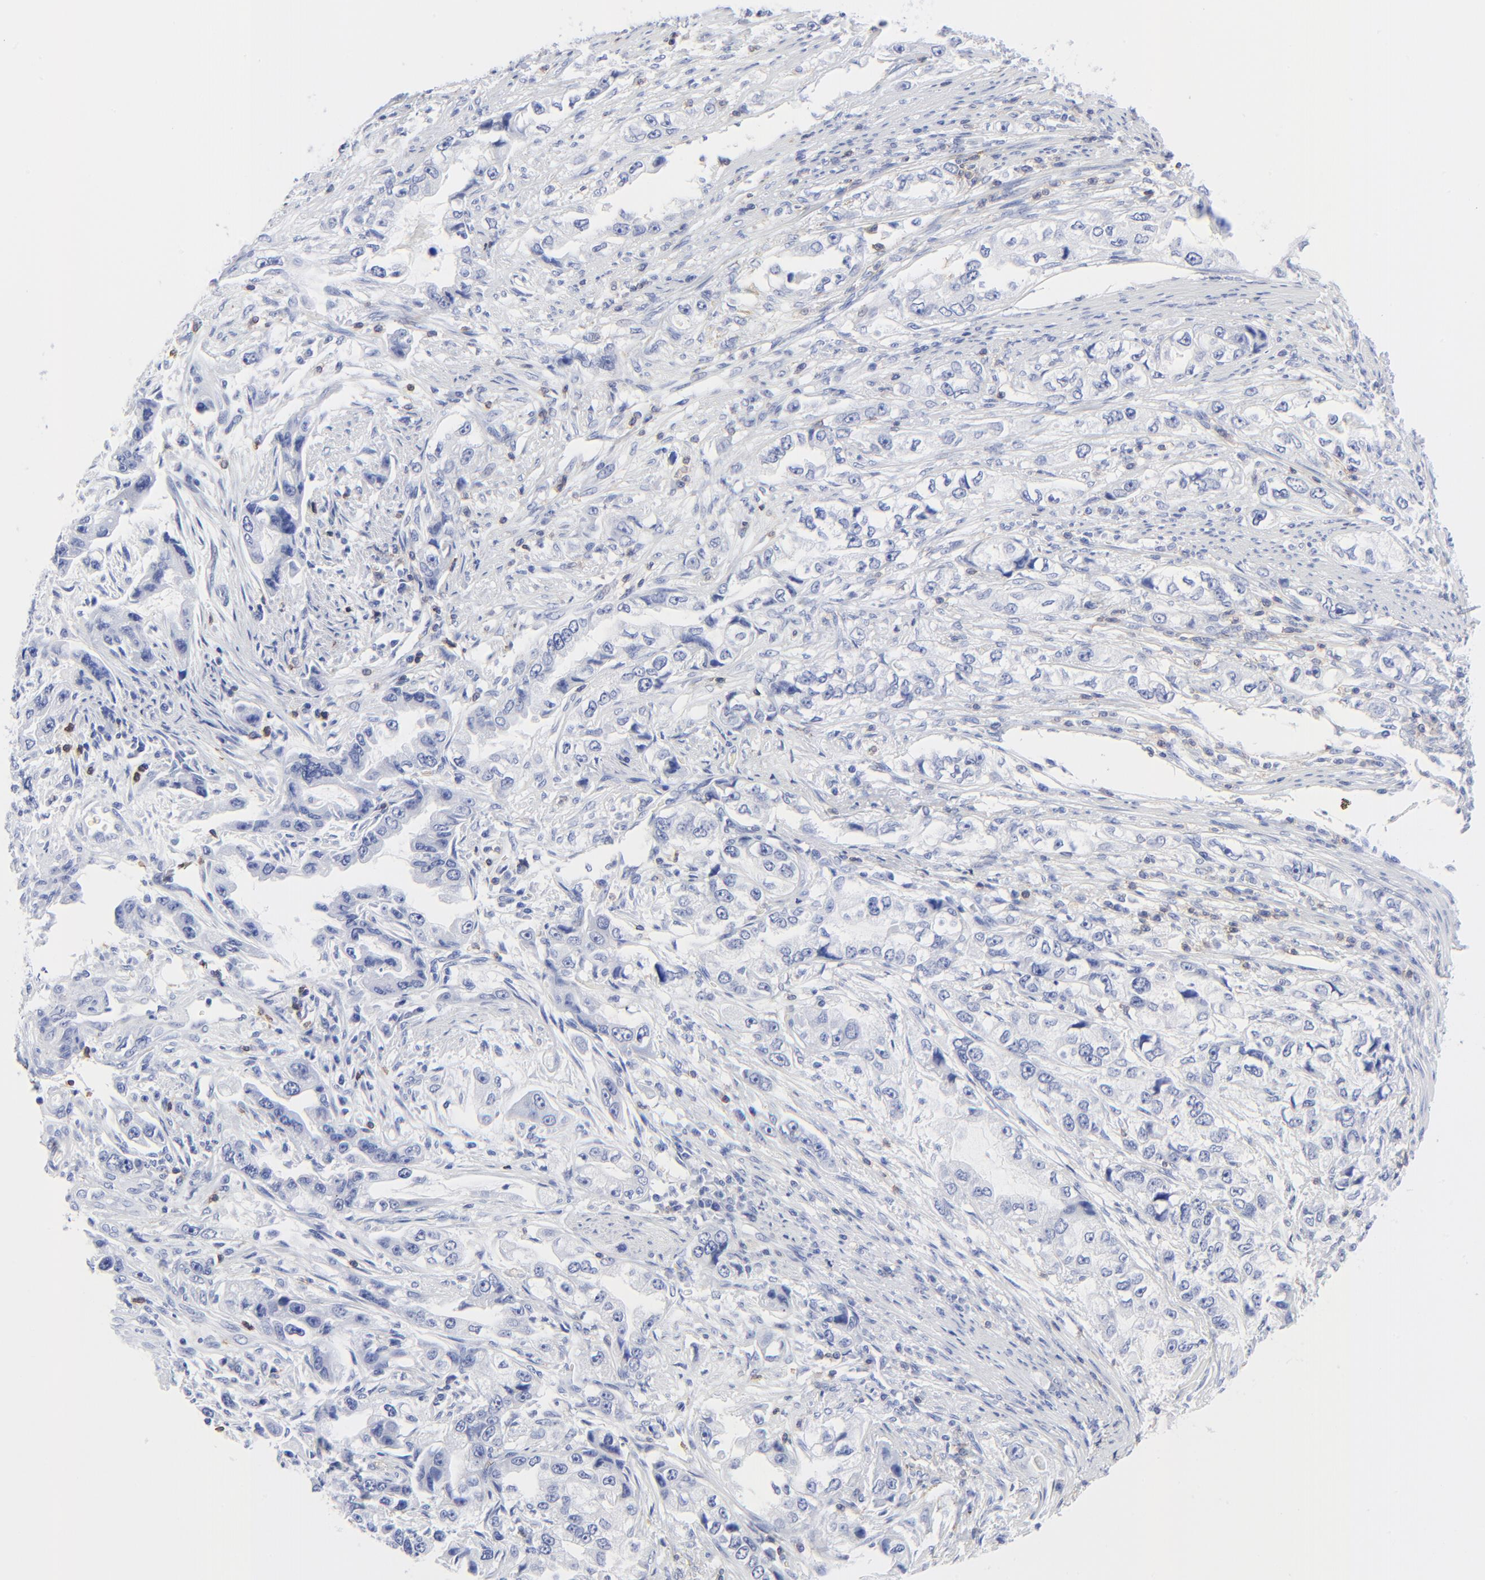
{"staining": {"intensity": "negative", "quantity": "none", "location": "none"}, "tissue": "stomach cancer", "cell_type": "Tumor cells", "image_type": "cancer", "snomed": [{"axis": "morphology", "description": "Adenocarcinoma, NOS"}, {"axis": "topography", "description": "Stomach, lower"}], "caption": "The image displays no staining of tumor cells in stomach cancer (adenocarcinoma). The staining was performed using DAB (3,3'-diaminobenzidine) to visualize the protein expression in brown, while the nuclei were stained in blue with hematoxylin (Magnification: 20x).", "gene": "LCK", "patient": {"sex": "female", "age": 93}}